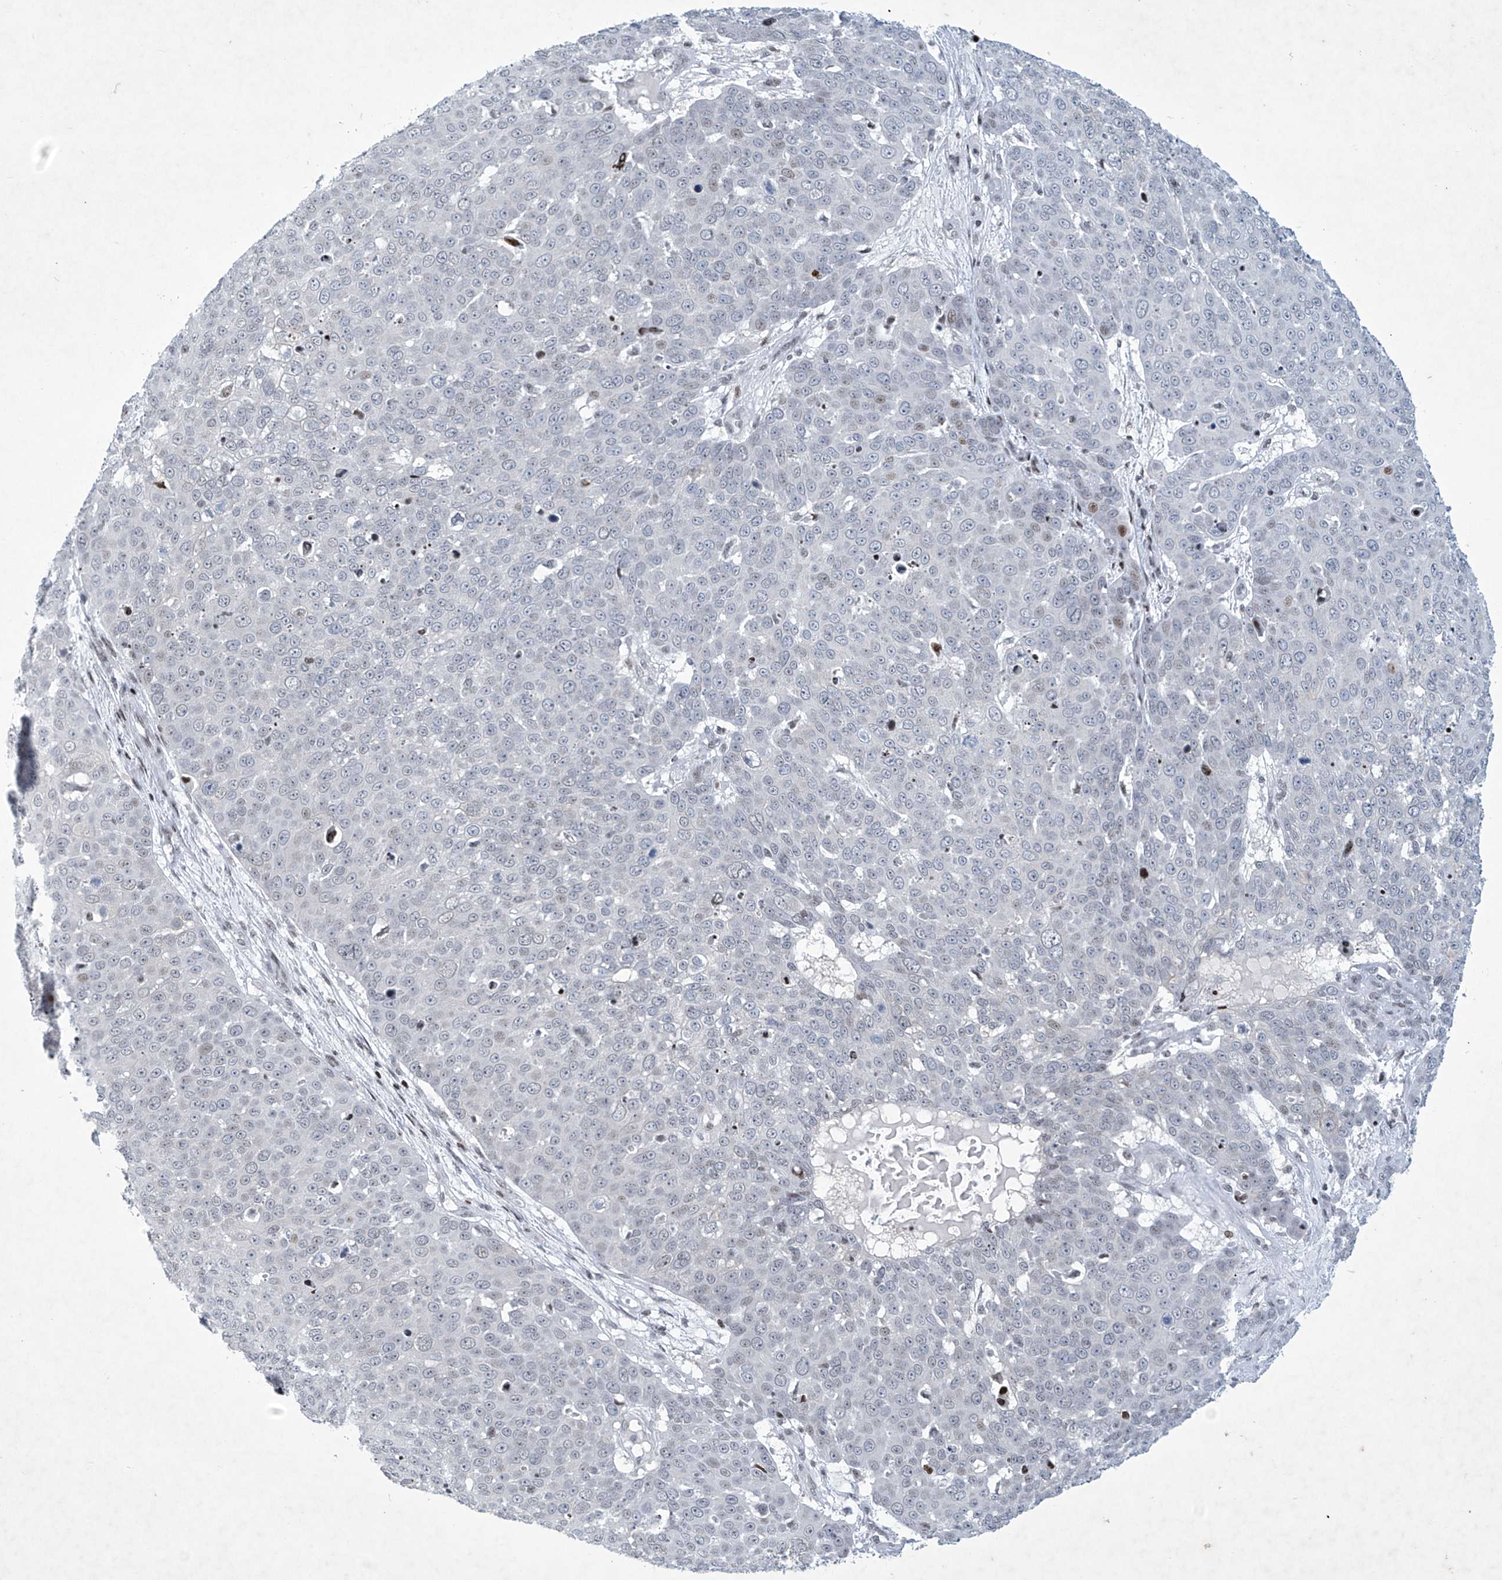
{"staining": {"intensity": "moderate", "quantity": "<25%", "location": "nuclear"}, "tissue": "skin cancer", "cell_type": "Tumor cells", "image_type": "cancer", "snomed": [{"axis": "morphology", "description": "Squamous cell carcinoma, NOS"}, {"axis": "topography", "description": "Skin"}], "caption": "Tumor cells show low levels of moderate nuclear staining in approximately <25% of cells in human skin cancer (squamous cell carcinoma).", "gene": "RFX7", "patient": {"sex": "male", "age": 71}}